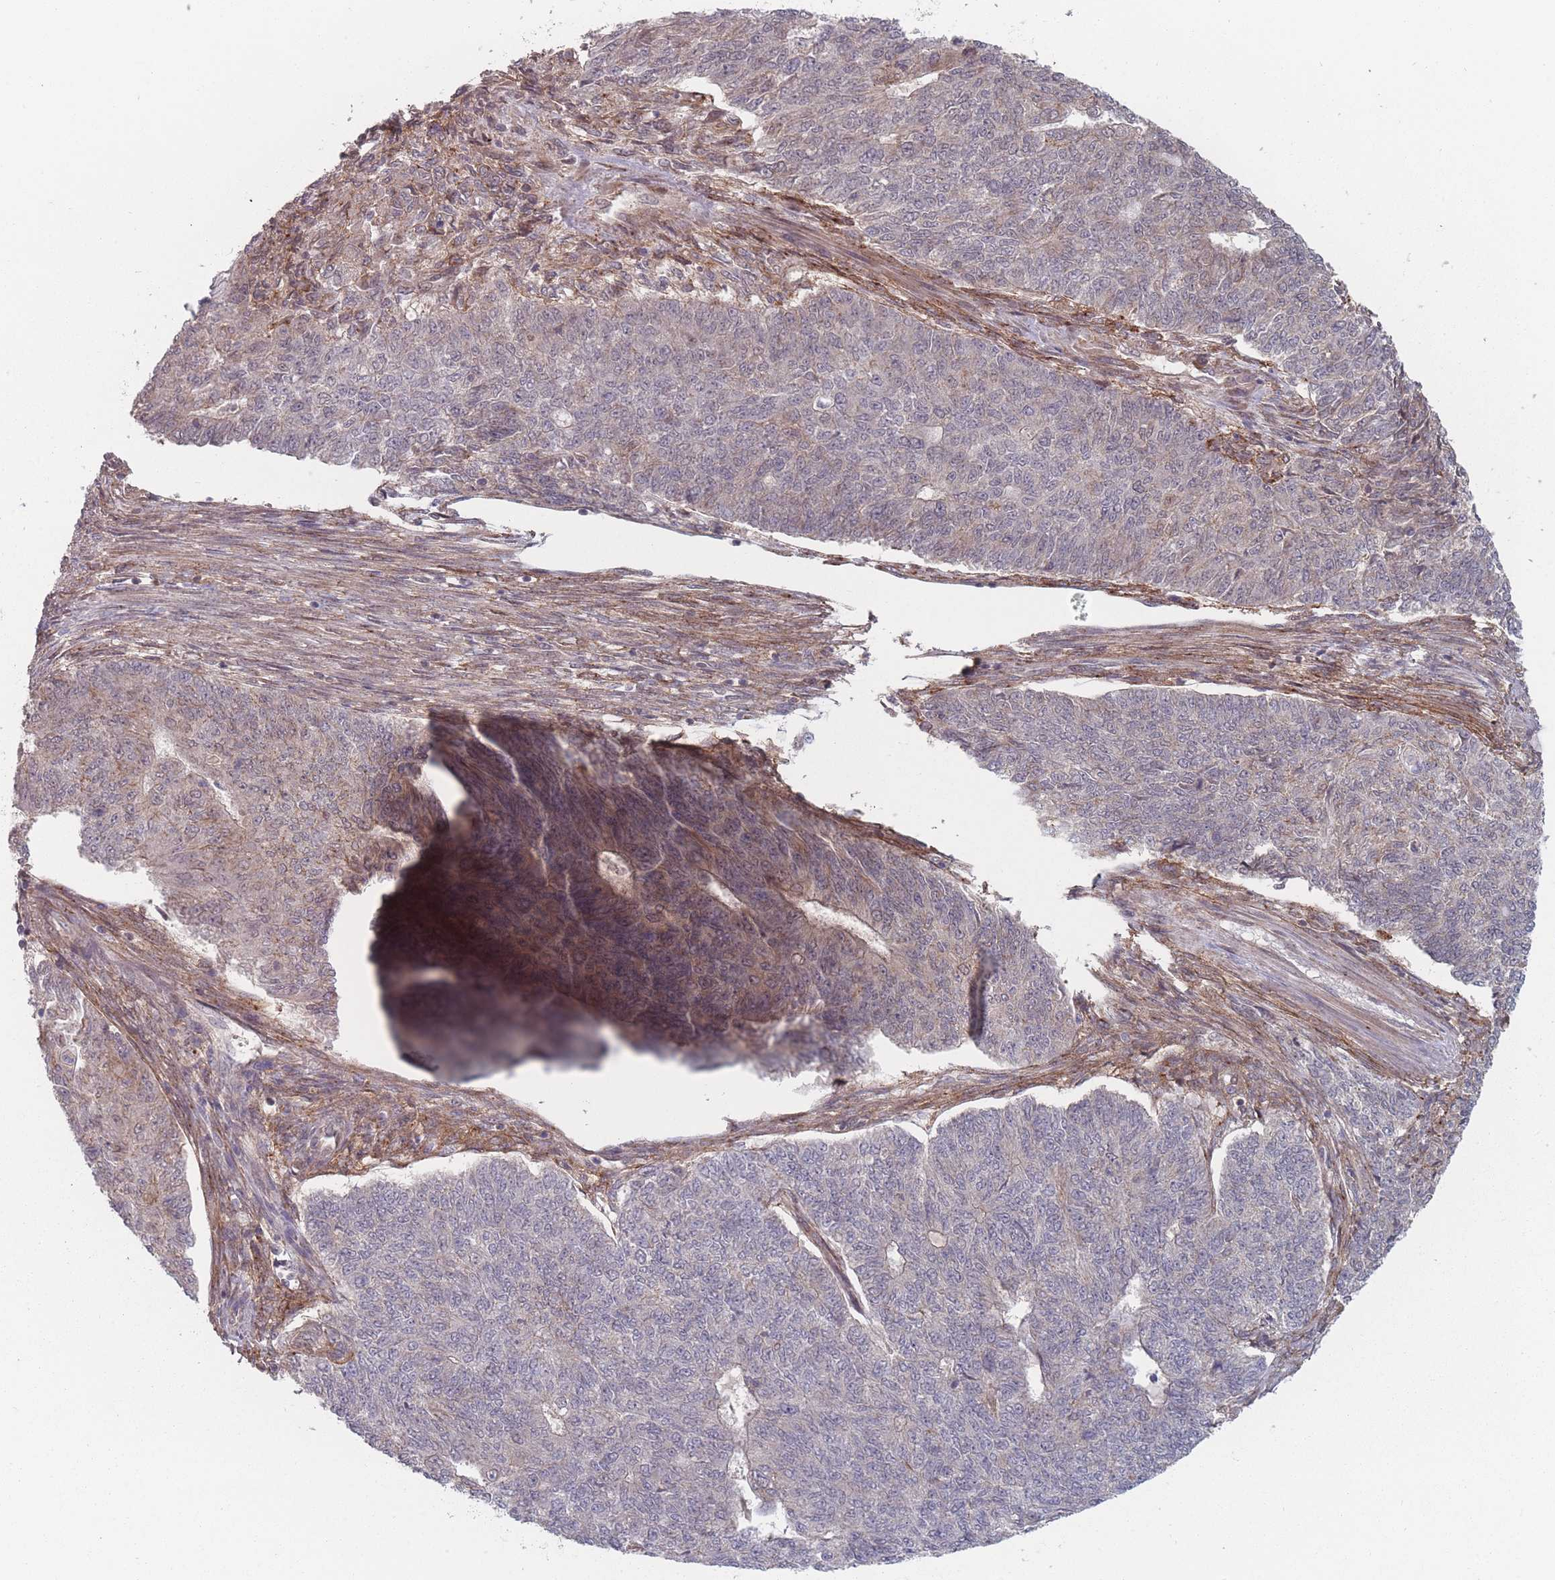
{"staining": {"intensity": "negative", "quantity": "none", "location": "none"}, "tissue": "endometrial cancer", "cell_type": "Tumor cells", "image_type": "cancer", "snomed": [{"axis": "morphology", "description": "Adenocarcinoma, NOS"}, {"axis": "topography", "description": "Endometrium"}], "caption": "Tumor cells are negative for protein expression in human endometrial adenocarcinoma.", "gene": "CNTRL", "patient": {"sex": "female", "age": 32}}